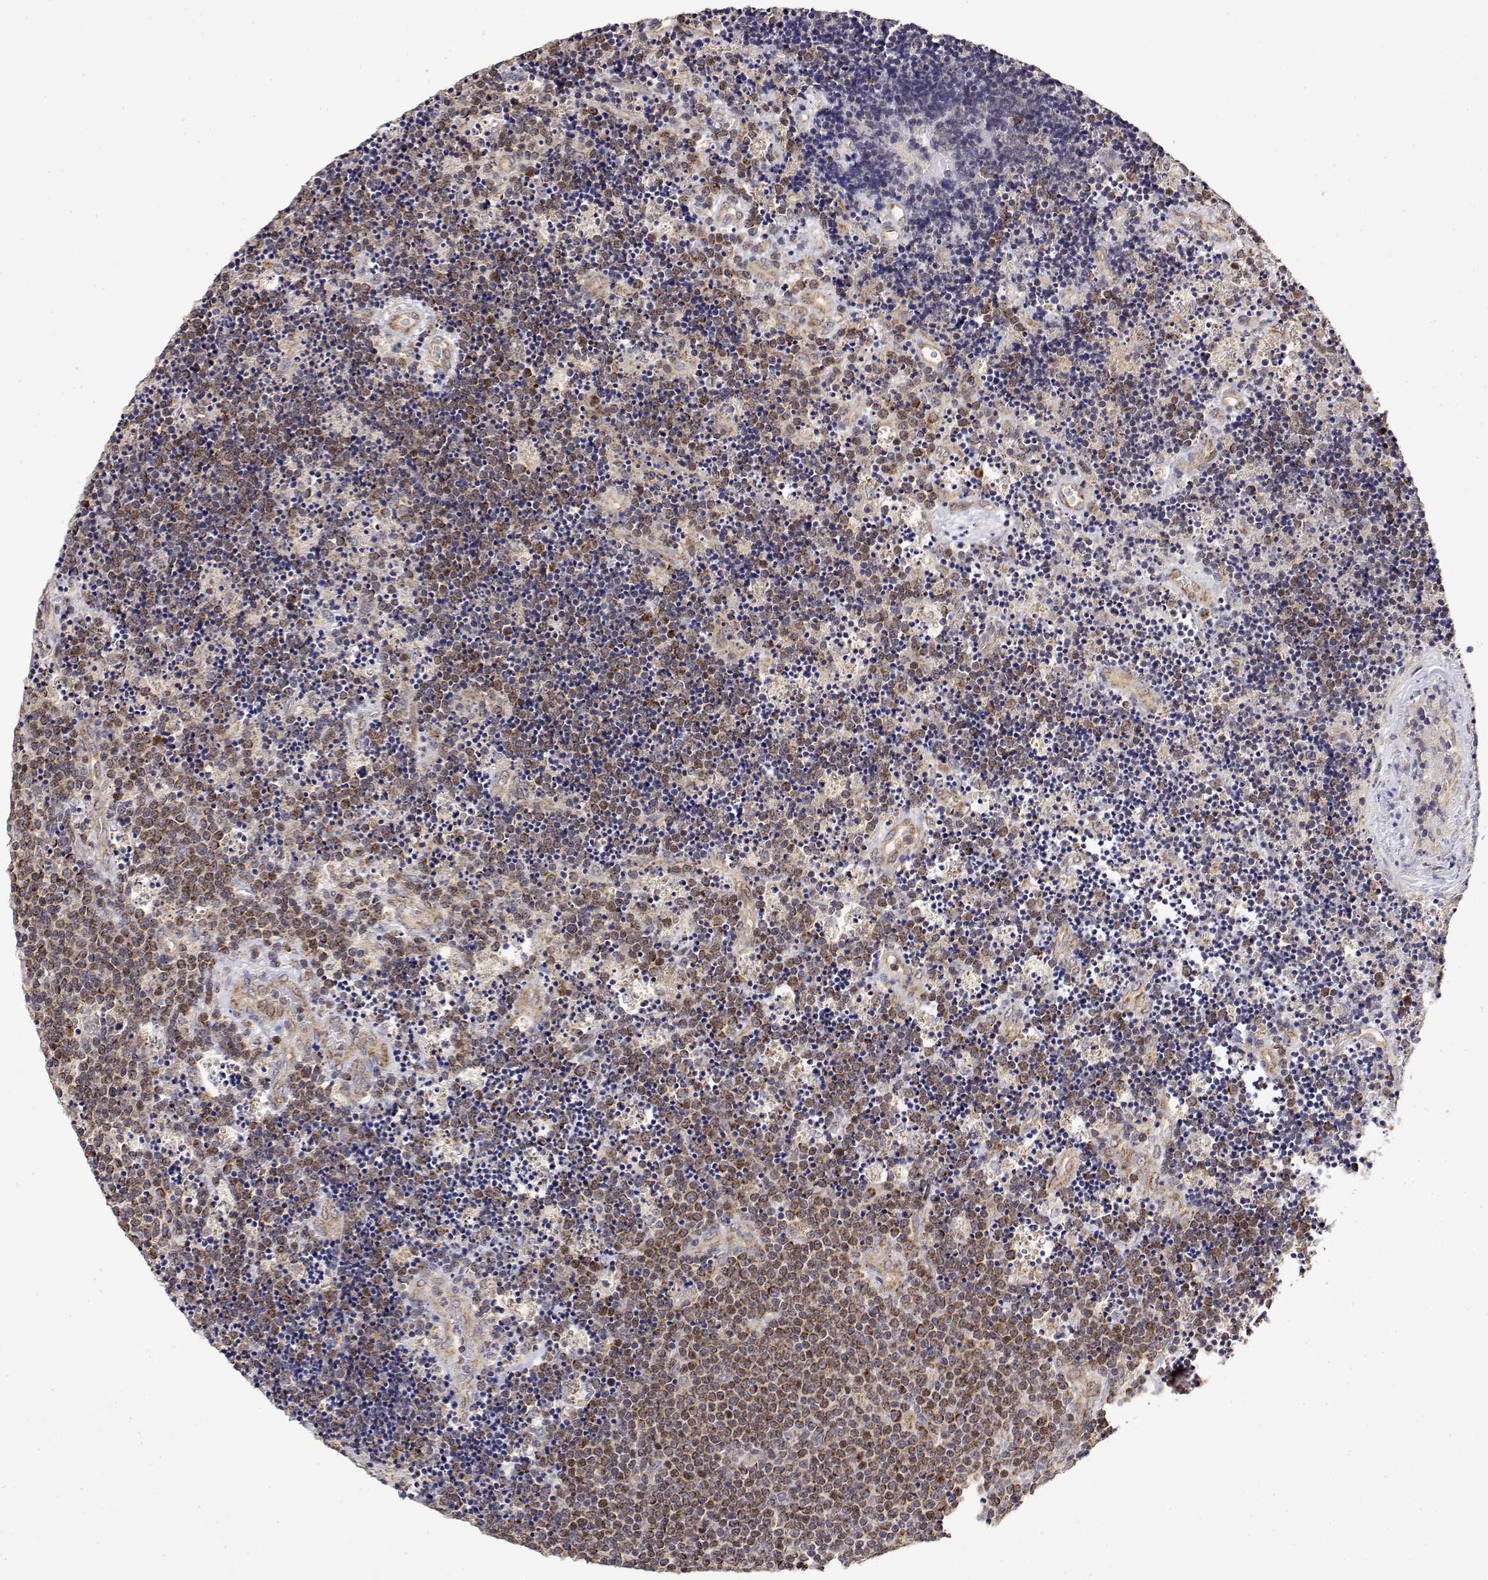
{"staining": {"intensity": "moderate", "quantity": "25%-75%", "location": "cytoplasmic/membranous"}, "tissue": "lymphoma", "cell_type": "Tumor cells", "image_type": "cancer", "snomed": [{"axis": "morphology", "description": "Malignant lymphoma, non-Hodgkin's type, Low grade"}, {"axis": "topography", "description": "Brain"}], "caption": "Low-grade malignant lymphoma, non-Hodgkin's type stained for a protein (brown) demonstrates moderate cytoplasmic/membranous positive positivity in about 25%-75% of tumor cells.", "gene": "GADD45GIP1", "patient": {"sex": "female", "age": 66}}